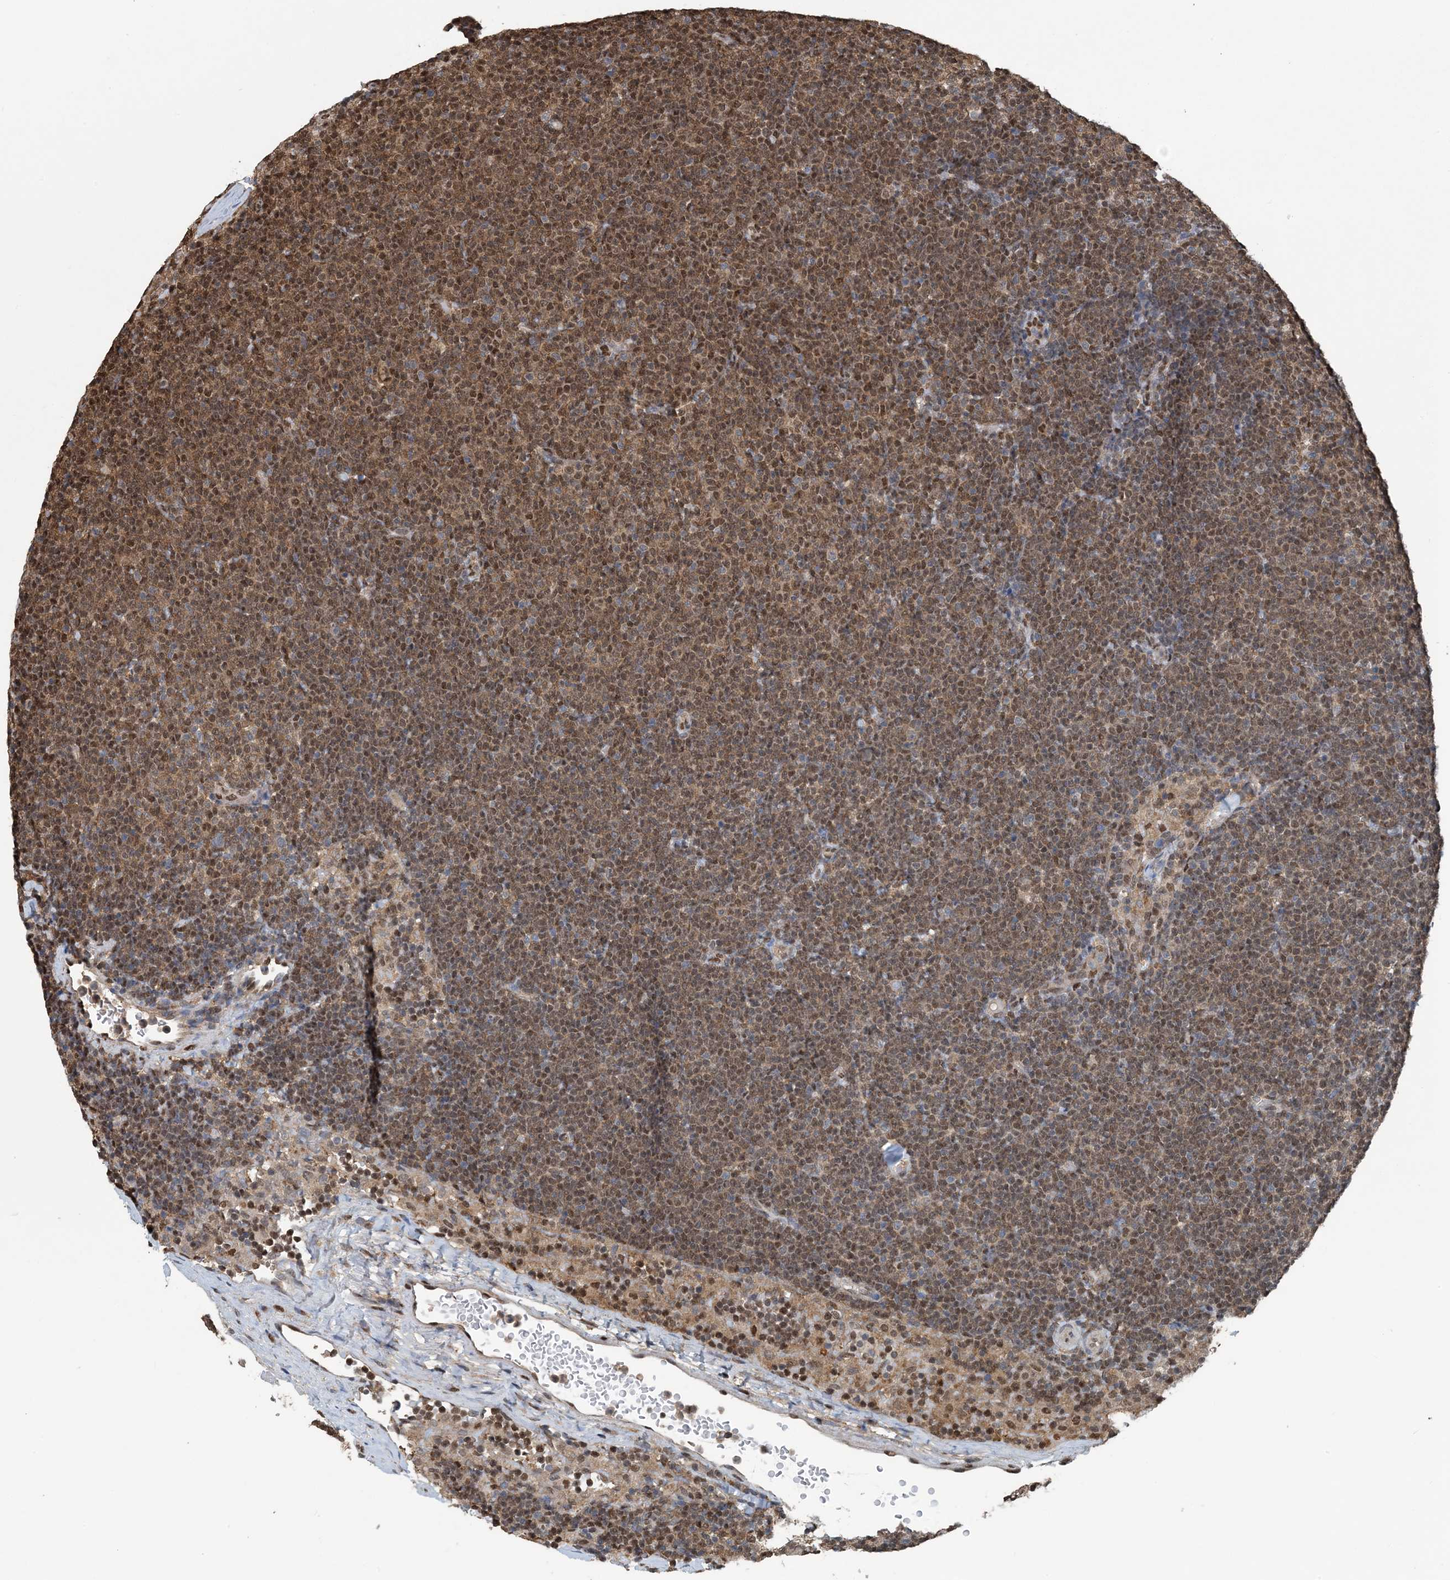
{"staining": {"intensity": "moderate", "quantity": ">75%", "location": "cytoplasmic/membranous,nuclear"}, "tissue": "lymphoma", "cell_type": "Tumor cells", "image_type": "cancer", "snomed": [{"axis": "morphology", "description": "Malignant lymphoma, non-Hodgkin's type, Low grade"}, {"axis": "topography", "description": "Lymph node"}], "caption": "High-power microscopy captured an immunohistochemistry (IHC) image of malignant lymphoma, non-Hodgkin's type (low-grade), revealing moderate cytoplasmic/membranous and nuclear staining in approximately >75% of tumor cells. Nuclei are stained in blue.", "gene": "HIKESHI", "patient": {"sex": "female", "age": 53}}